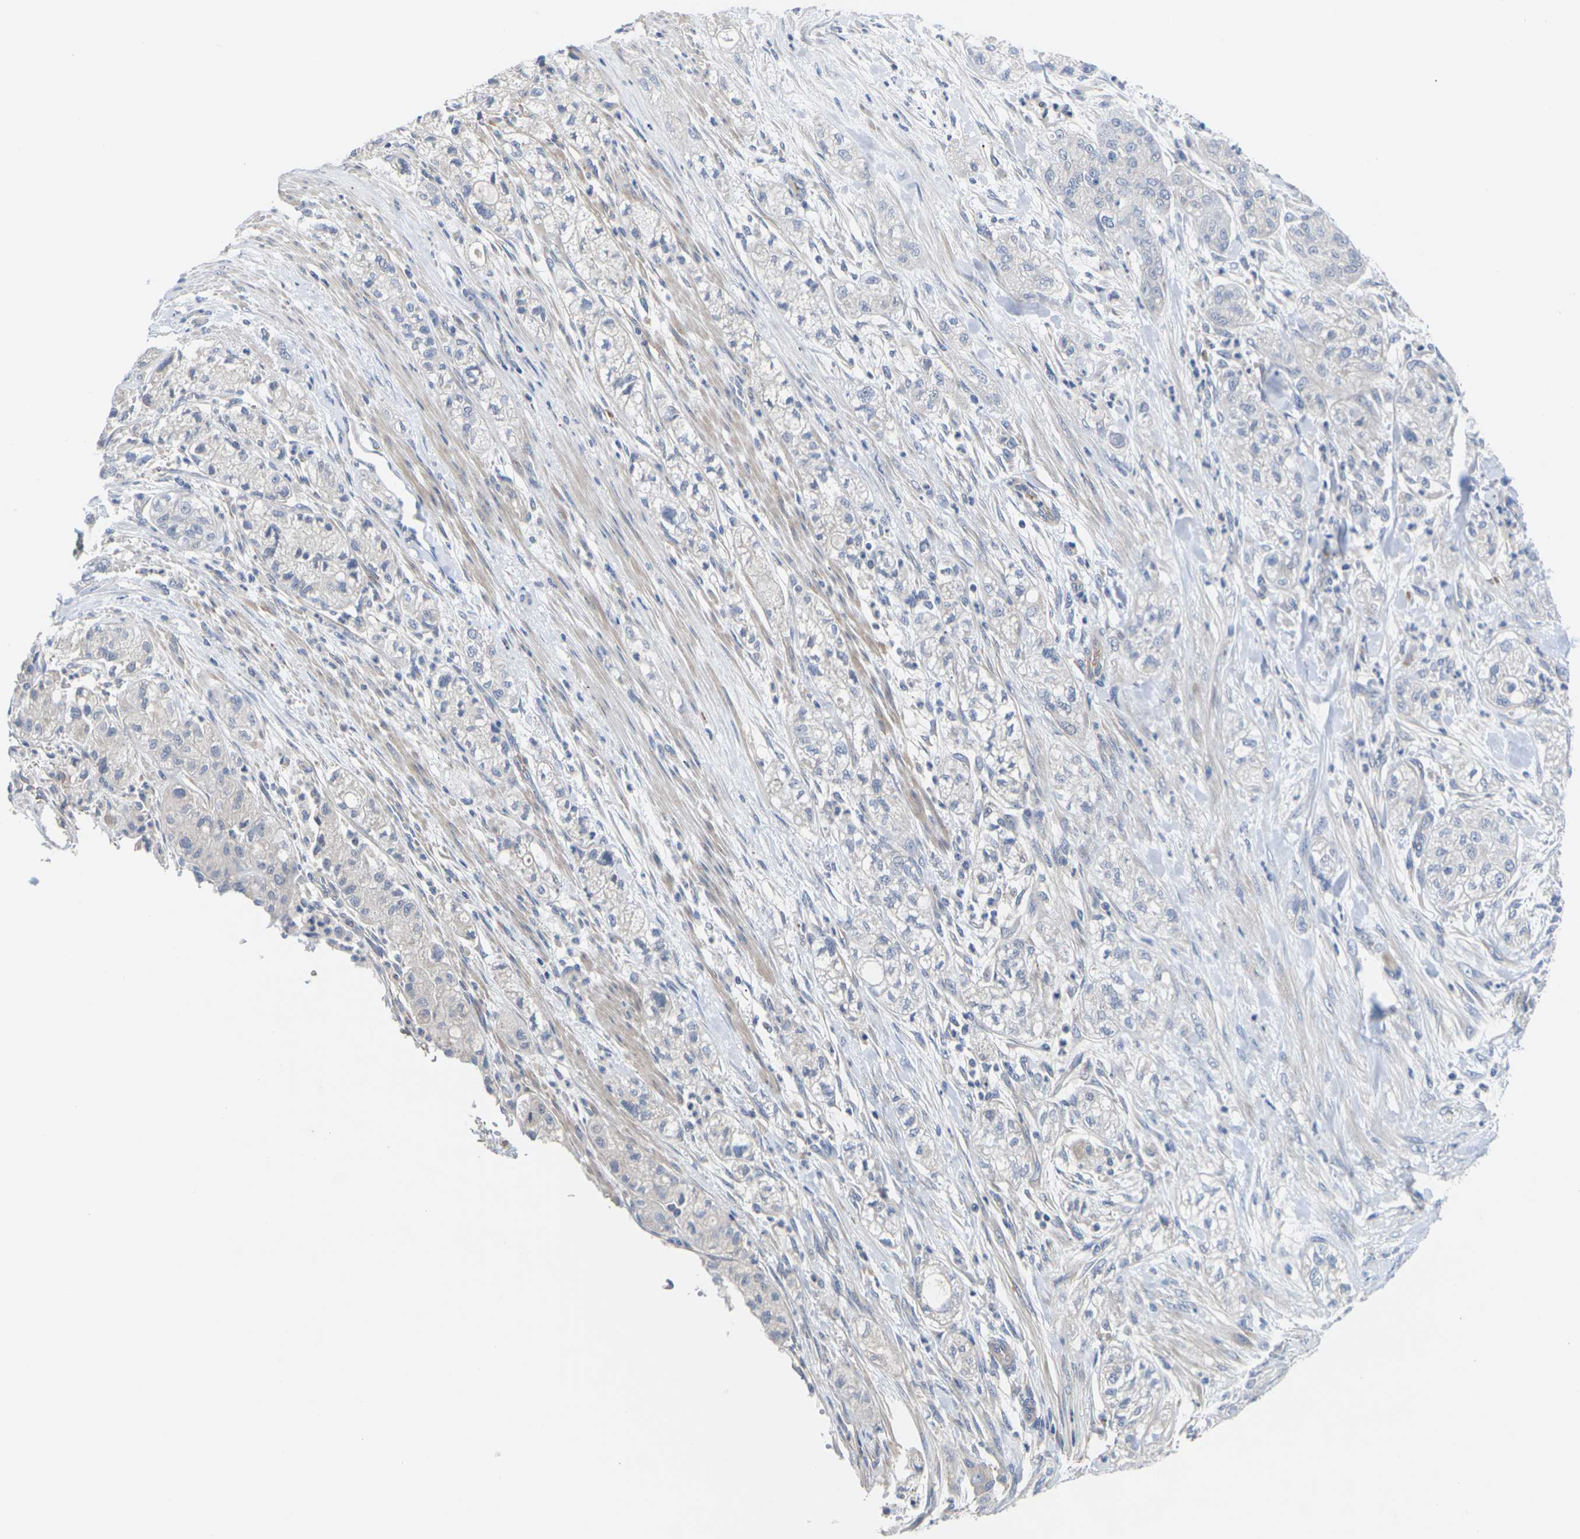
{"staining": {"intensity": "negative", "quantity": "none", "location": "none"}, "tissue": "pancreatic cancer", "cell_type": "Tumor cells", "image_type": "cancer", "snomed": [{"axis": "morphology", "description": "Adenocarcinoma, NOS"}, {"axis": "topography", "description": "Pancreas"}], "caption": "IHC of adenocarcinoma (pancreatic) displays no positivity in tumor cells. (Brightfield microscopy of DAB (3,3'-diaminobenzidine) immunohistochemistry at high magnification).", "gene": "TMCO4", "patient": {"sex": "female", "age": 78}}